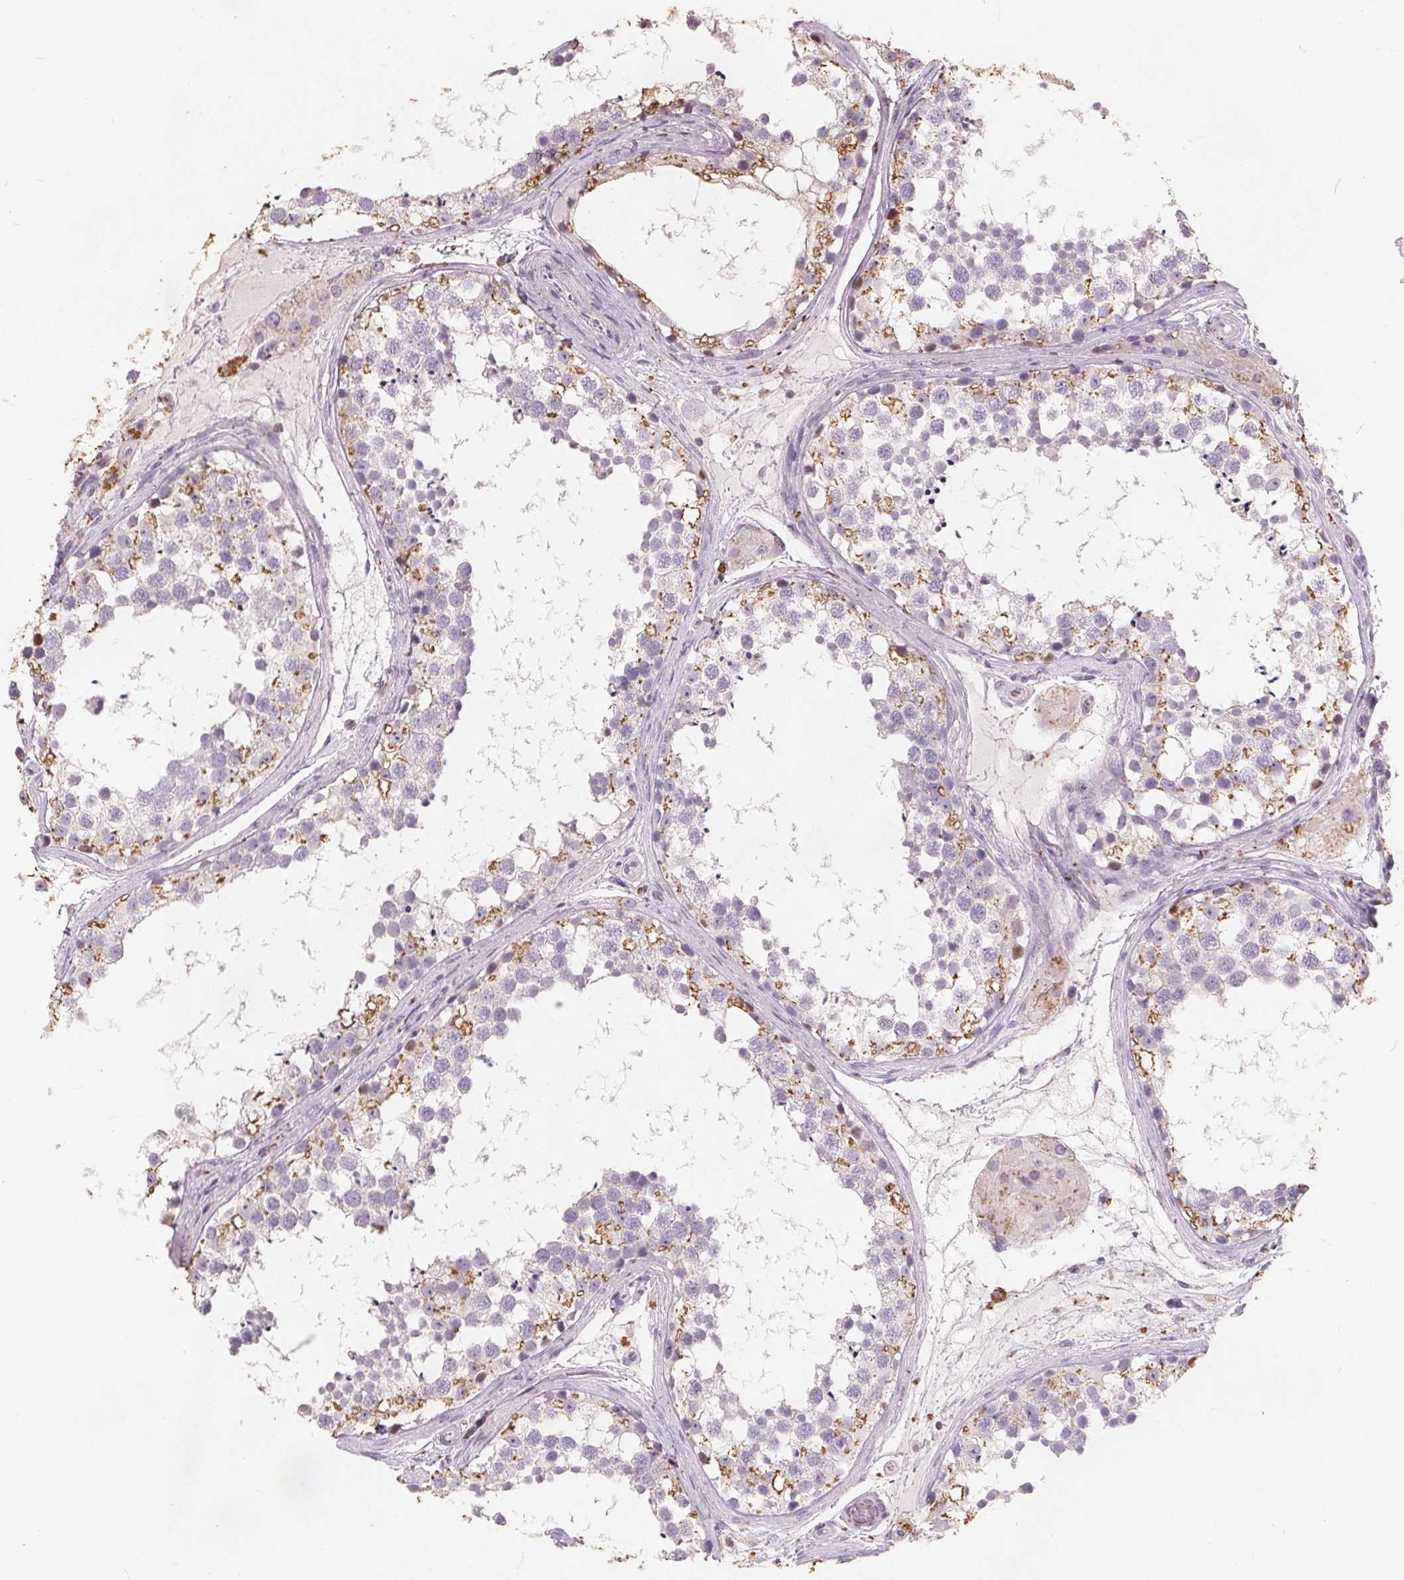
{"staining": {"intensity": "strong", "quantity": "<25%", "location": "cytoplasmic/membranous"}, "tissue": "testis", "cell_type": "Cells in seminiferous ducts", "image_type": "normal", "snomed": [{"axis": "morphology", "description": "Normal tissue, NOS"}, {"axis": "morphology", "description": "Seminoma, NOS"}, {"axis": "topography", "description": "Testis"}], "caption": "High-power microscopy captured an immunohistochemistry (IHC) photomicrograph of benign testis, revealing strong cytoplasmic/membranous staining in approximately <25% of cells in seminiferous ducts.", "gene": "C19orf84", "patient": {"sex": "male", "age": 65}}